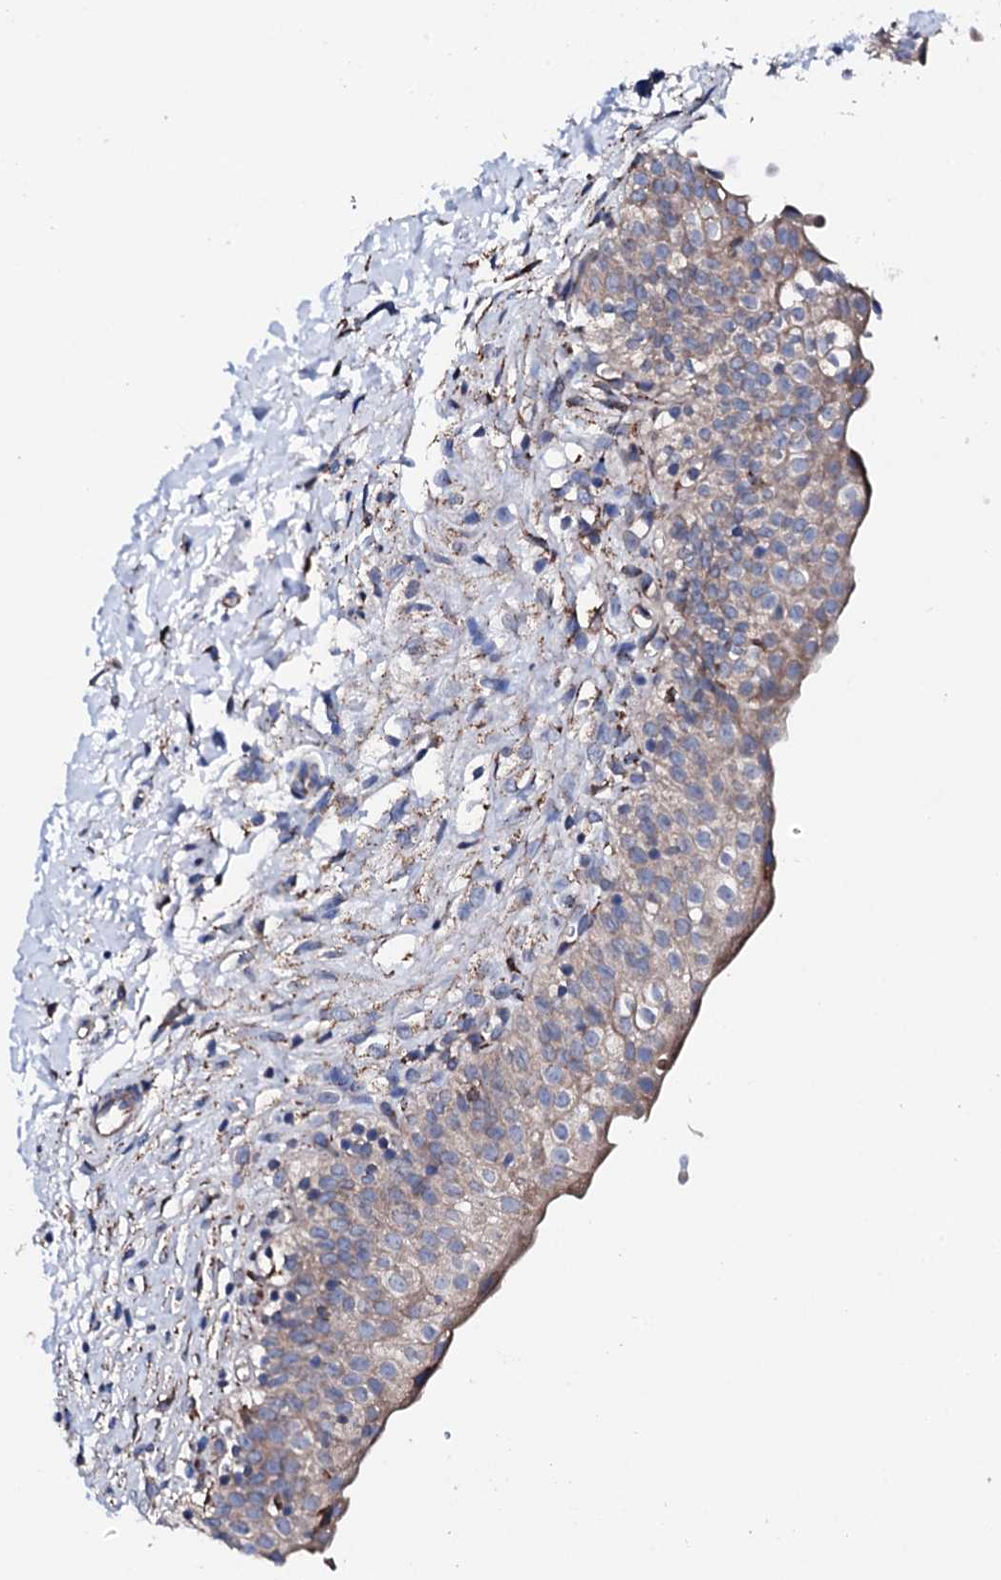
{"staining": {"intensity": "moderate", "quantity": "25%-75%", "location": "cytoplasmic/membranous"}, "tissue": "urinary bladder", "cell_type": "Urothelial cells", "image_type": "normal", "snomed": [{"axis": "morphology", "description": "Normal tissue, NOS"}, {"axis": "topography", "description": "Urinary bladder"}], "caption": "Immunohistochemical staining of benign human urinary bladder demonstrates 25%-75% levels of moderate cytoplasmic/membranous protein expression in about 25%-75% of urothelial cells.", "gene": "AMDHD1", "patient": {"sex": "male", "age": 55}}